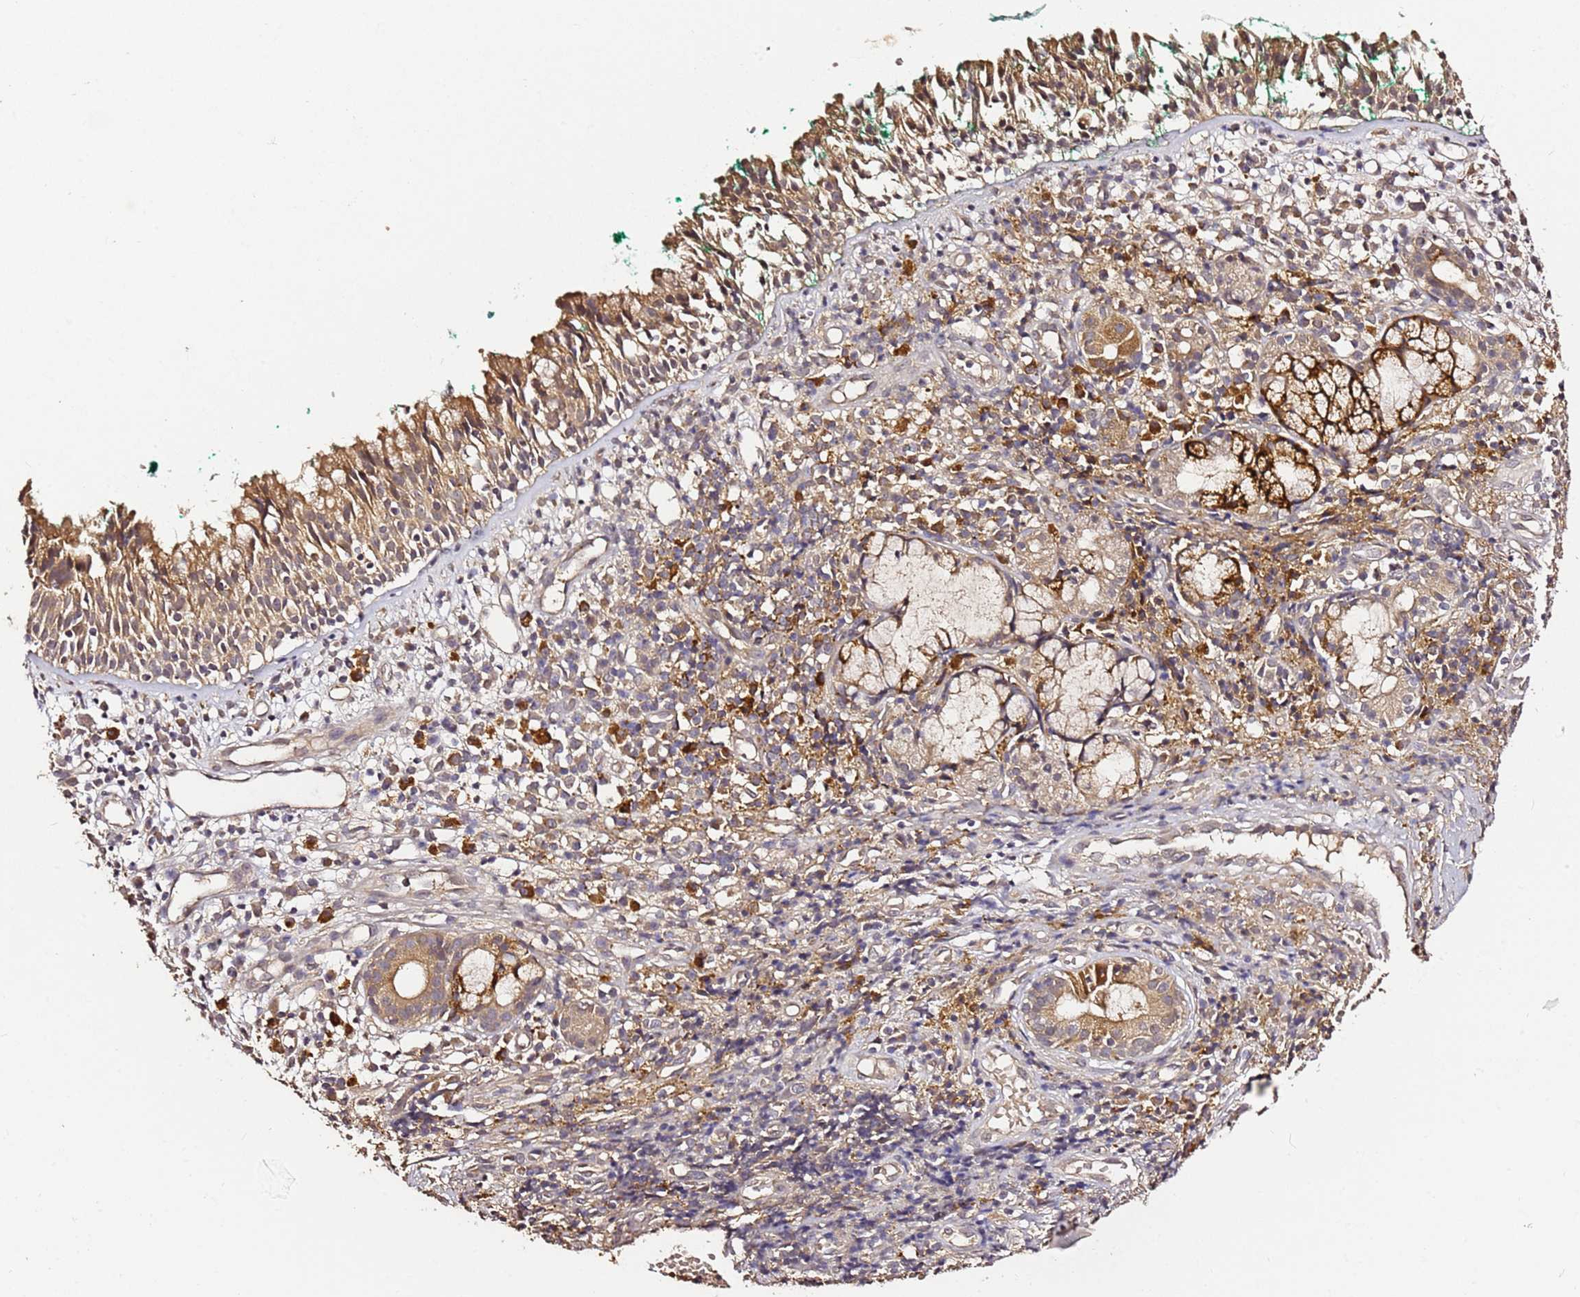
{"staining": {"intensity": "weak", "quantity": "25%-75%", "location": "cytoplasmic/membranous"}, "tissue": "adipose tissue", "cell_type": "Adipocytes", "image_type": "normal", "snomed": [{"axis": "morphology", "description": "Normal tissue, NOS"}, {"axis": "morphology", "description": "Basal cell carcinoma"}, {"axis": "topography", "description": "Cartilage tissue"}, {"axis": "topography", "description": "Nasopharynx"}, {"axis": "topography", "description": "Oral tissue"}], "caption": "Immunohistochemical staining of normal human adipose tissue displays low levels of weak cytoplasmic/membranous expression in about 25%-75% of adipocytes.", "gene": "C6orf136", "patient": {"sex": "female", "age": 77}}